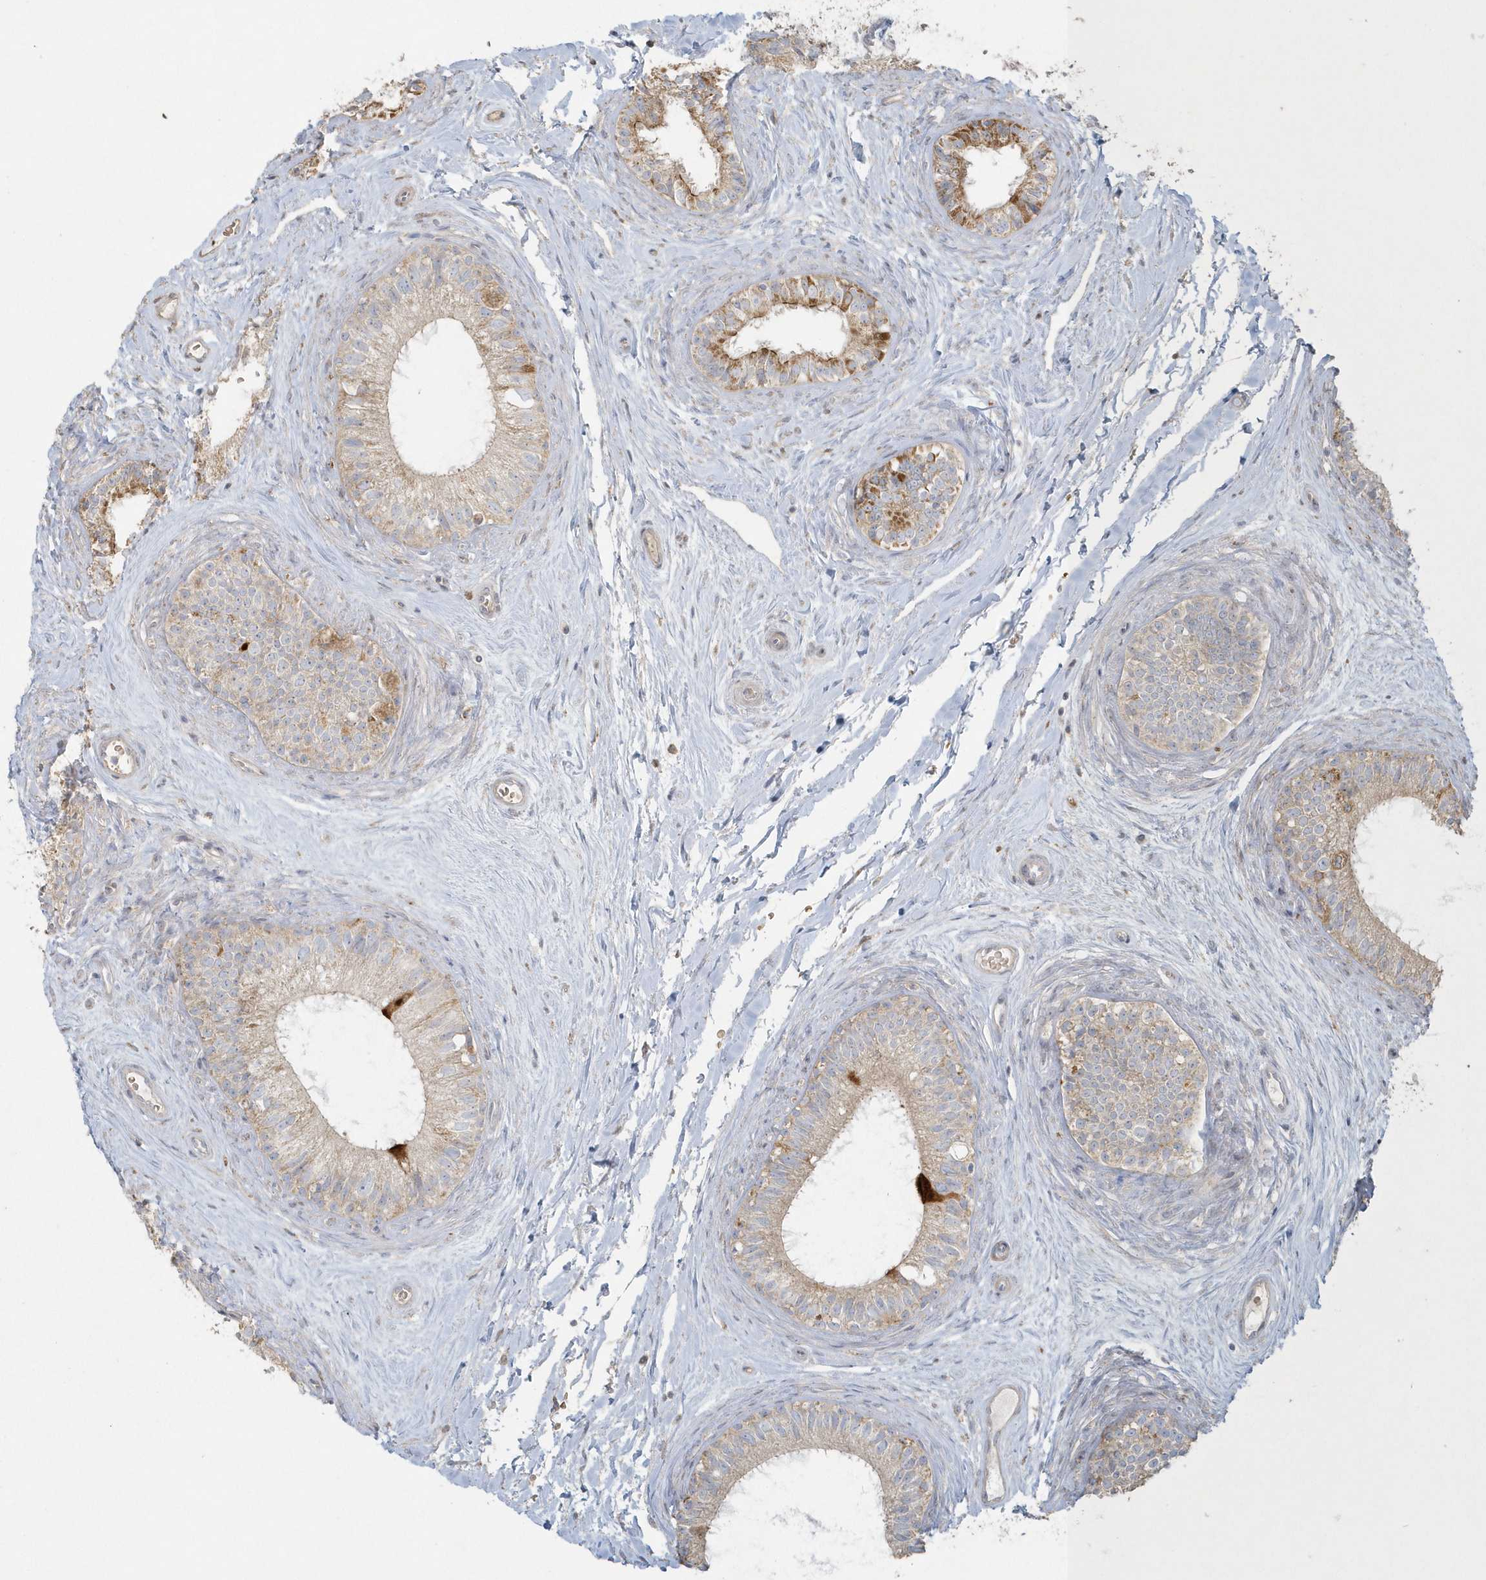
{"staining": {"intensity": "moderate", "quantity": "25%-75%", "location": "cytoplasmic/membranous"}, "tissue": "epididymis", "cell_type": "Glandular cells", "image_type": "normal", "snomed": [{"axis": "morphology", "description": "Normal tissue, NOS"}, {"axis": "topography", "description": "Epididymis"}], "caption": "IHC (DAB) staining of normal epididymis reveals moderate cytoplasmic/membranous protein staining in about 25%-75% of glandular cells.", "gene": "BLTP3A", "patient": {"sex": "male", "age": 71}}